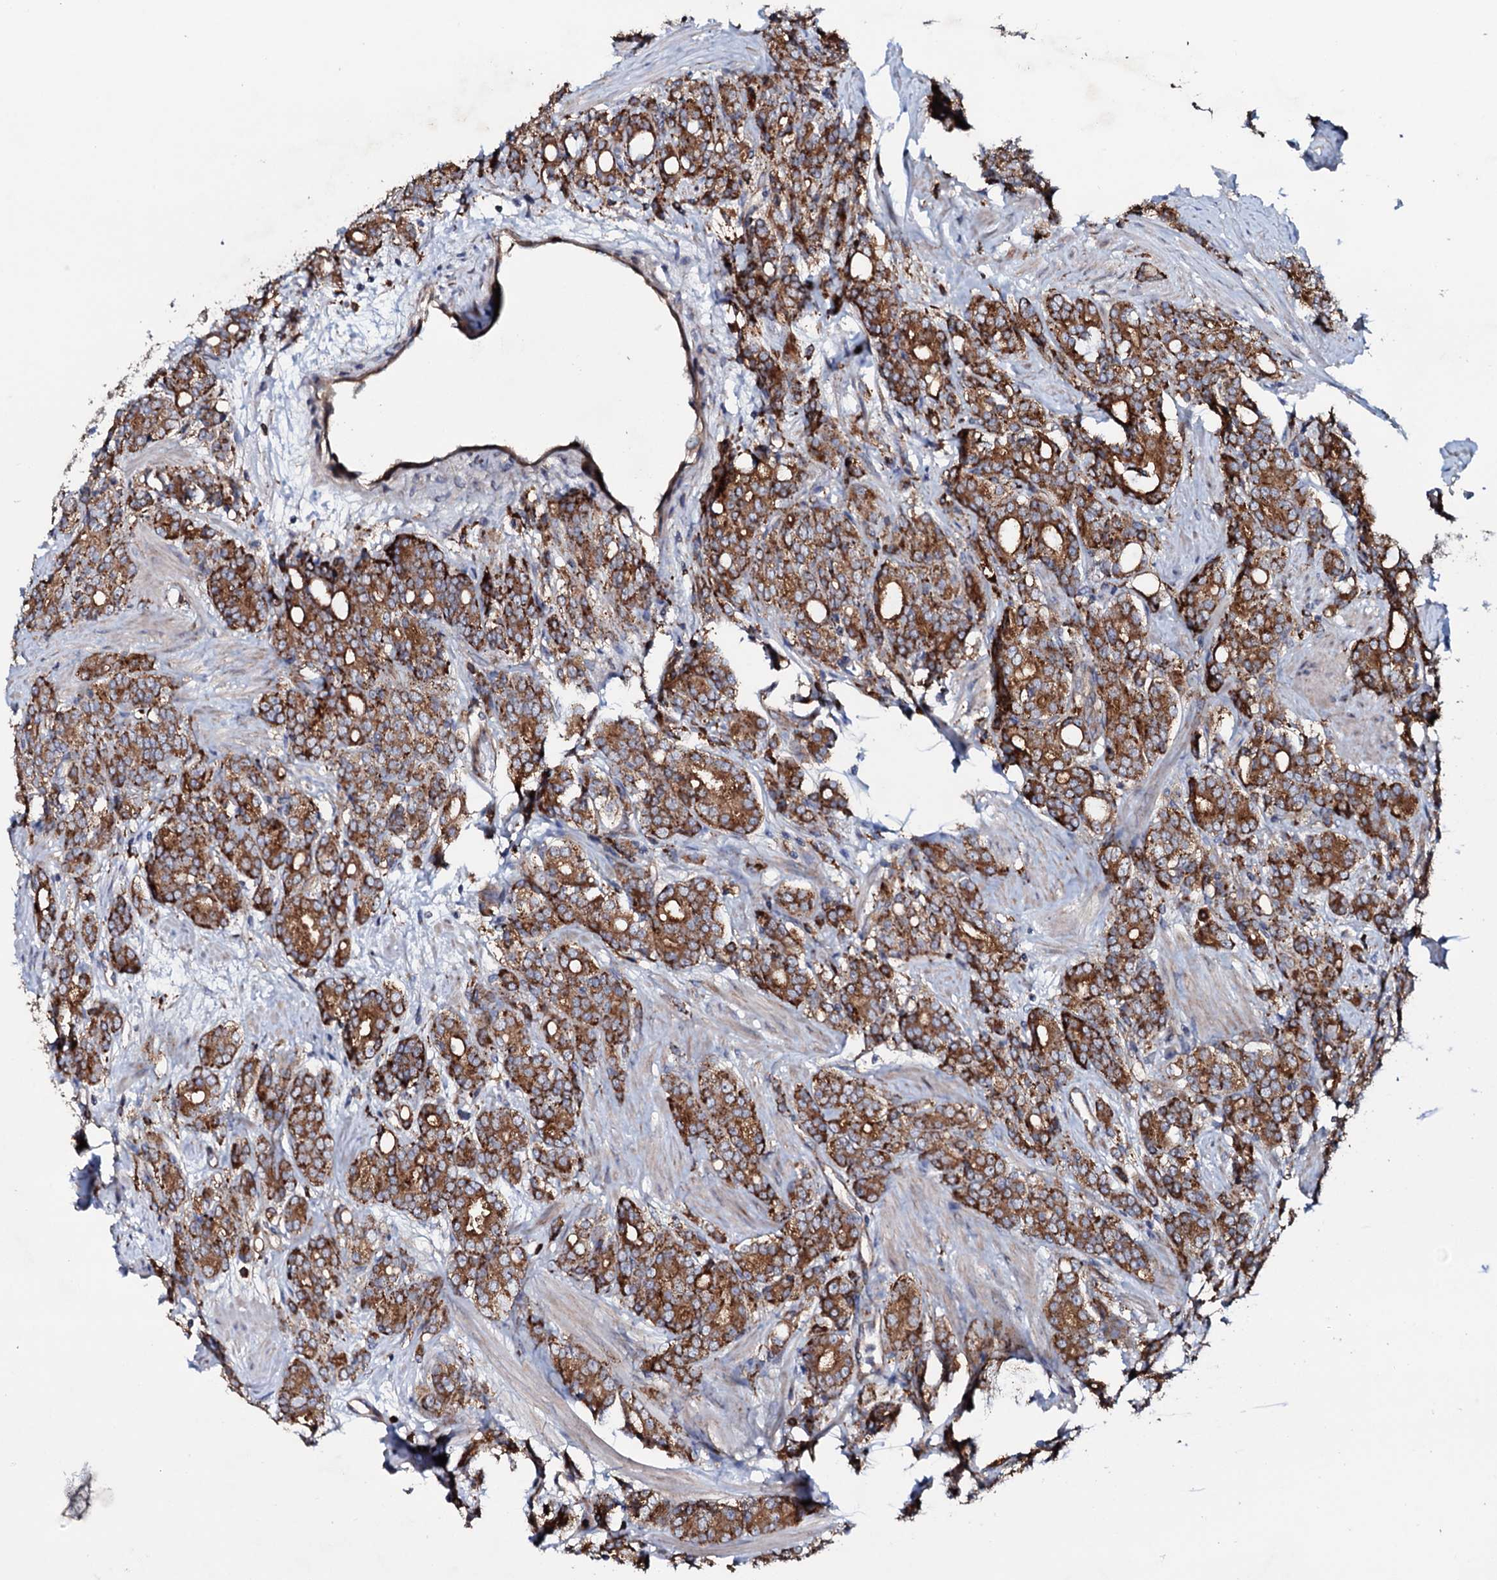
{"staining": {"intensity": "moderate", "quantity": ">75%", "location": "cytoplasmic/membranous"}, "tissue": "prostate cancer", "cell_type": "Tumor cells", "image_type": "cancer", "snomed": [{"axis": "morphology", "description": "Adenocarcinoma, High grade"}, {"axis": "topography", "description": "Prostate"}], "caption": "Prostate cancer (high-grade adenocarcinoma) tissue demonstrates moderate cytoplasmic/membranous positivity in about >75% of tumor cells, visualized by immunohistochemistry.", "gene": "P2RX4", "patient": {"sex": "male", "age": 62}}